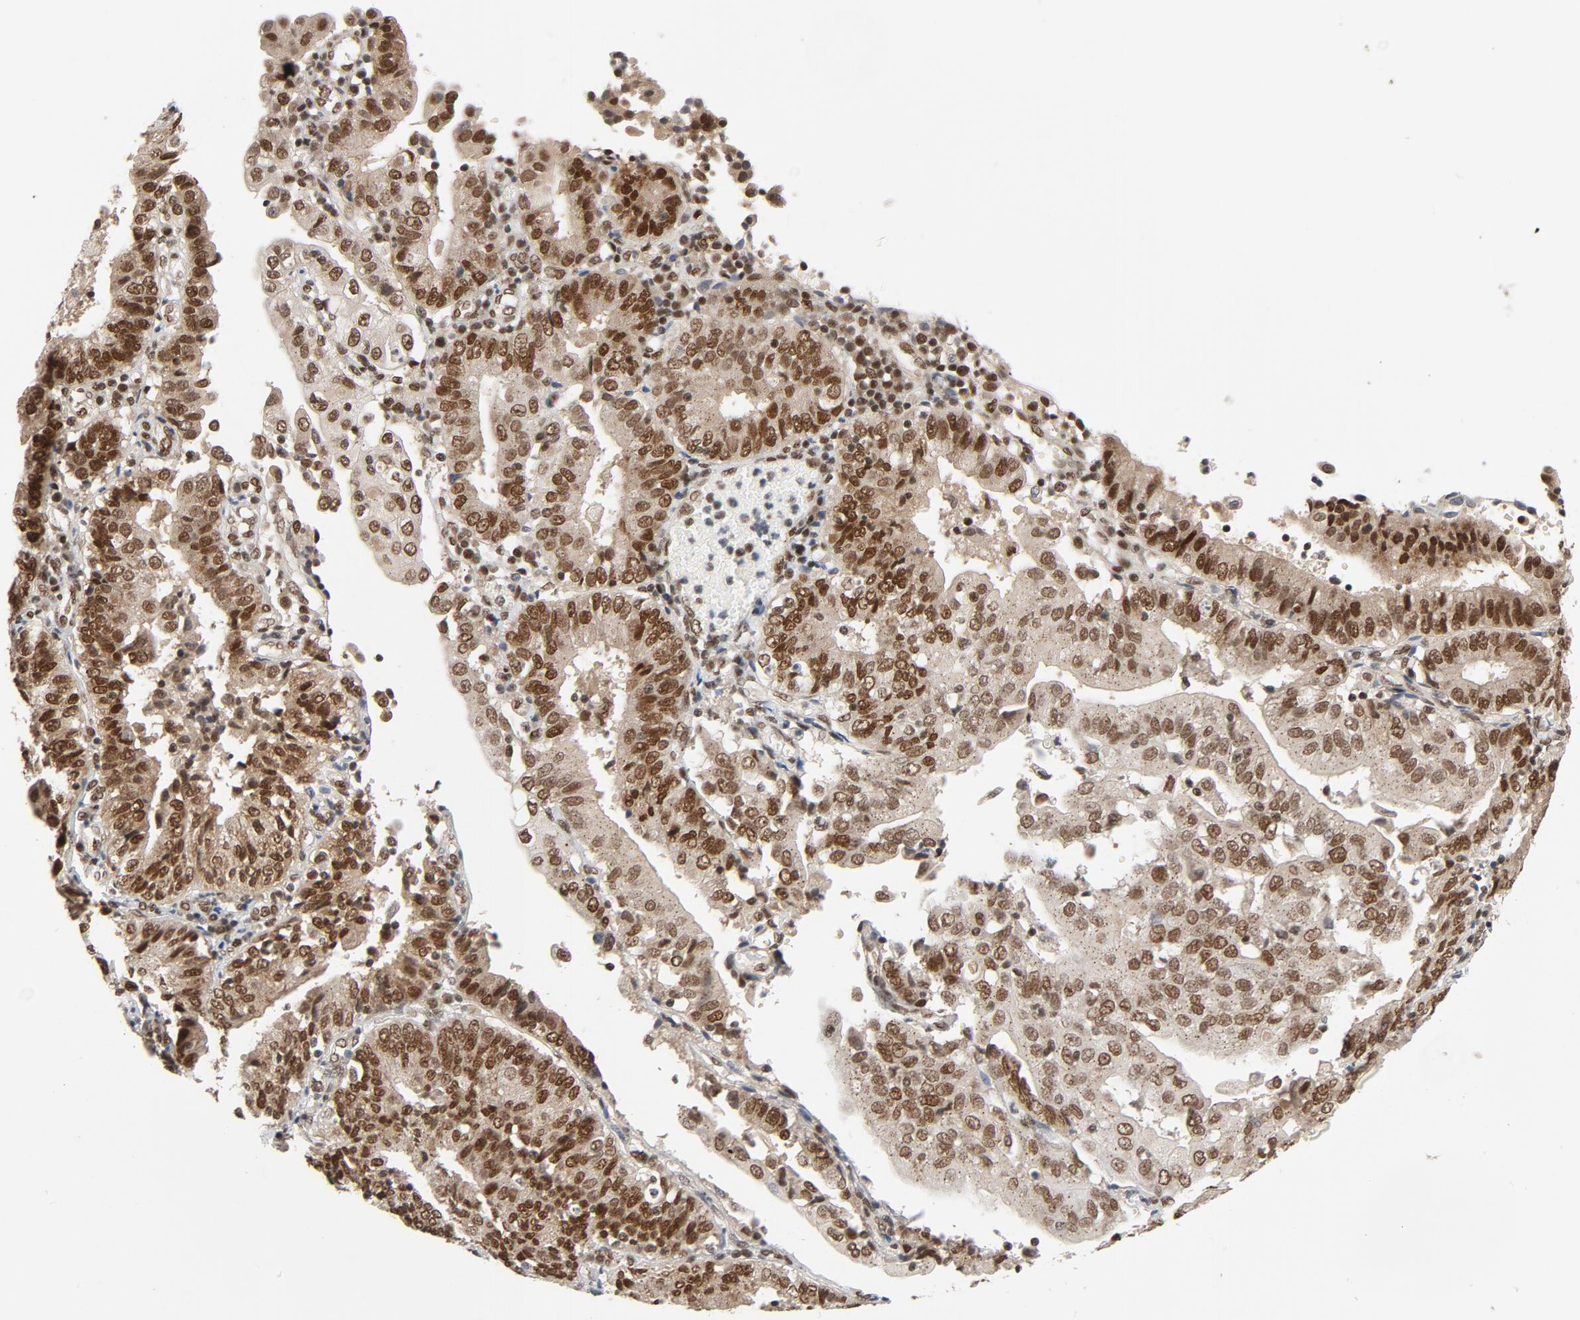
{"staining": {"intensity": "strong", "quantity": ">75%", "location": "nuclear"}, "tissue": "endometrial cancer", "cell_type": "Tumor cells", "image_type": "cancer", "snomed": [{"axis": "morphology", "description": "Adenocarcinoma, NOS"}, {"axis": "topography", "description": "Endometrium"}], "caption": "Approximately >75% of tumor cells in human endometrial cancer show strong nuclear protein staining as visualized by brown immunohistochemical staining.", "gene": "SMARCD1", "patient": {"sex": "female", "age": 75}}